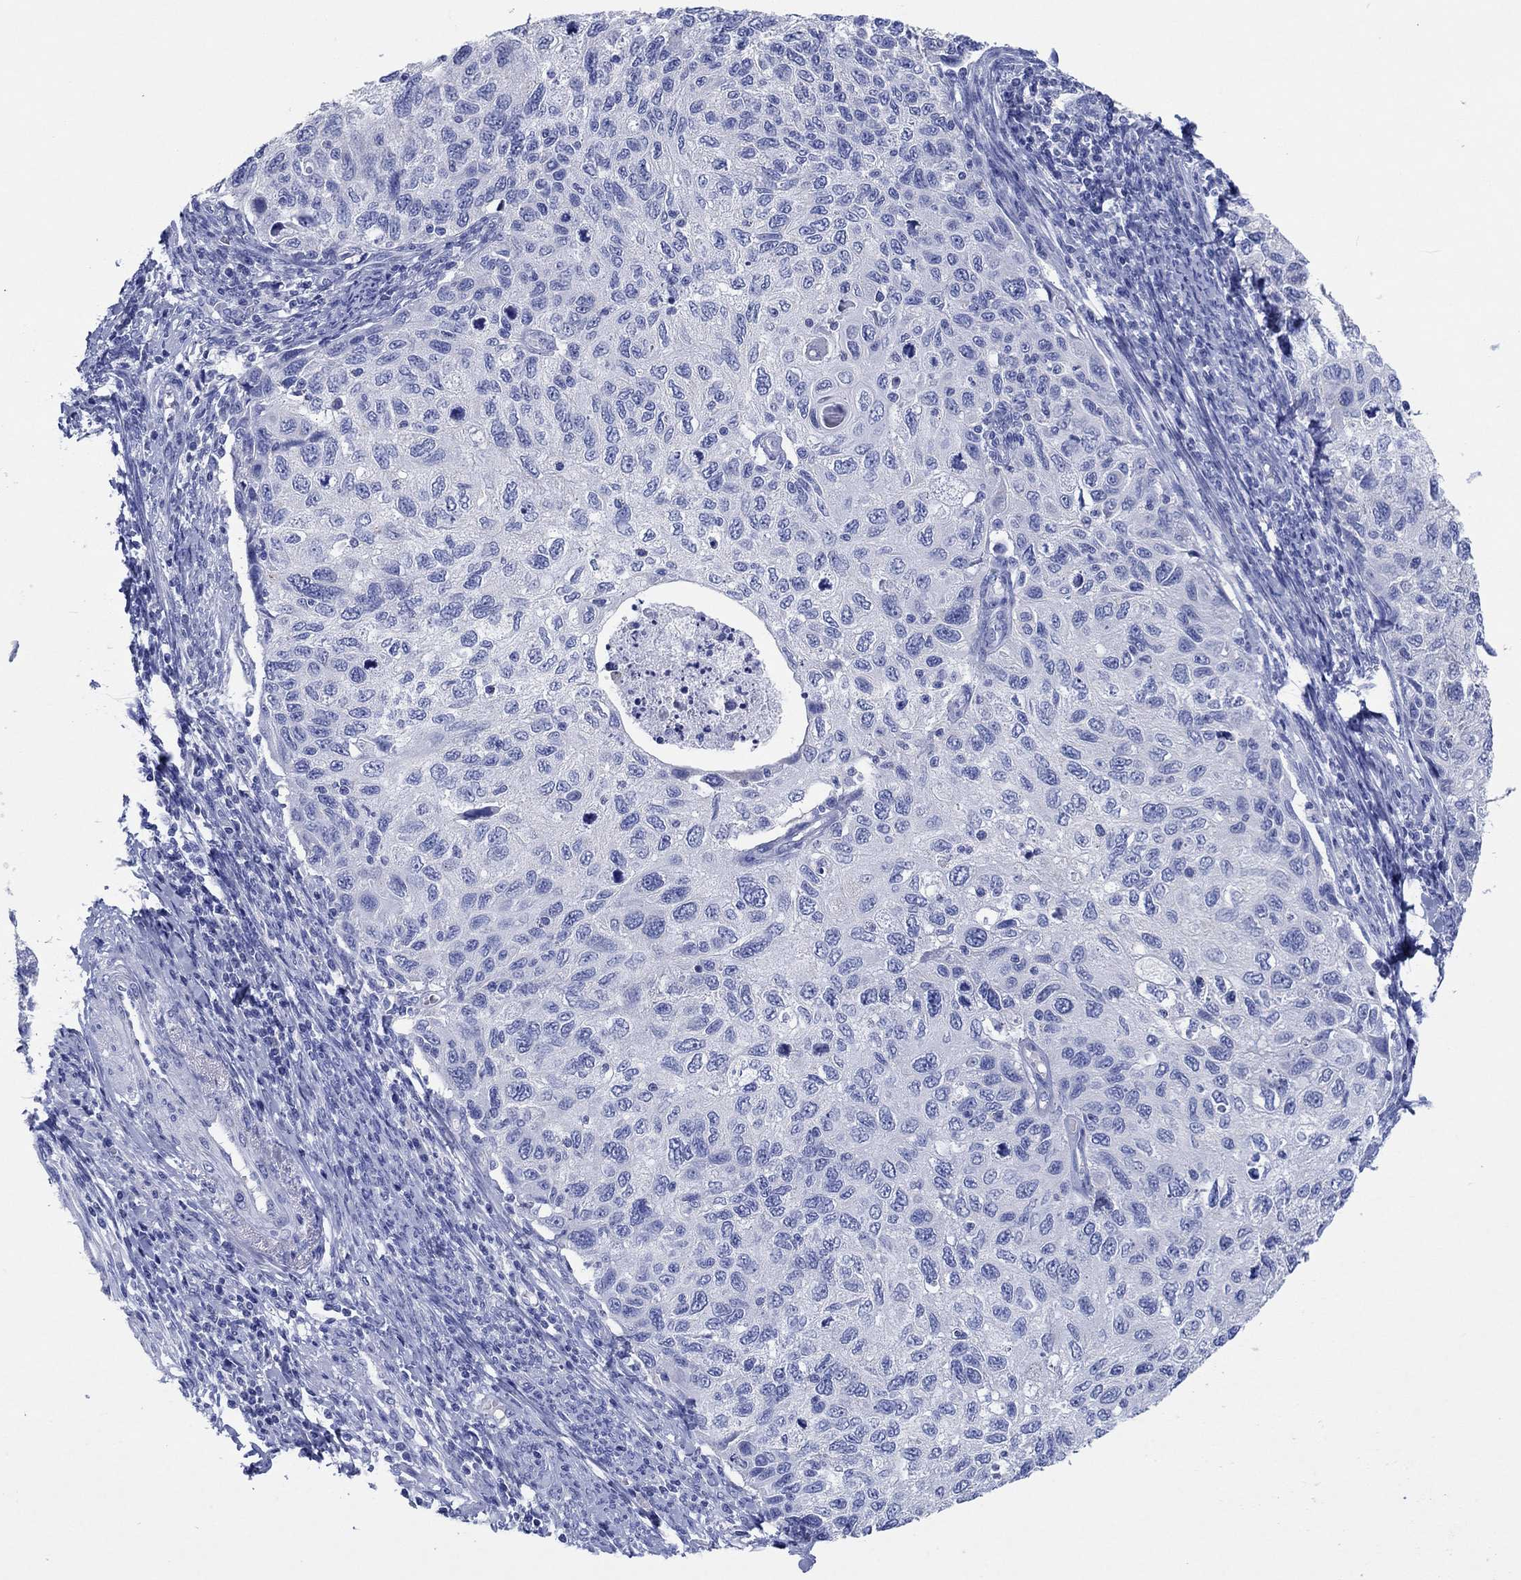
{"staining": {"intensity": "negative", "quantity": "none", "location": "none"}, "tissue": "cervical cancer", "cell_type": "Tumor cells", "image_type": "cancer", "snomed": [{"axis": "morphology", "description": "Squamous cell carcinoma, NOS"}, {"axis": "topography", "description": "Cervix"}], "caption": "This is an immunohistochemistry photomicrograph of squamous cell carcinoma (cervical). There is no positivity in tumor cells.", "gene": "HCRT", "patient": {"sex": "female", "age": 70}}